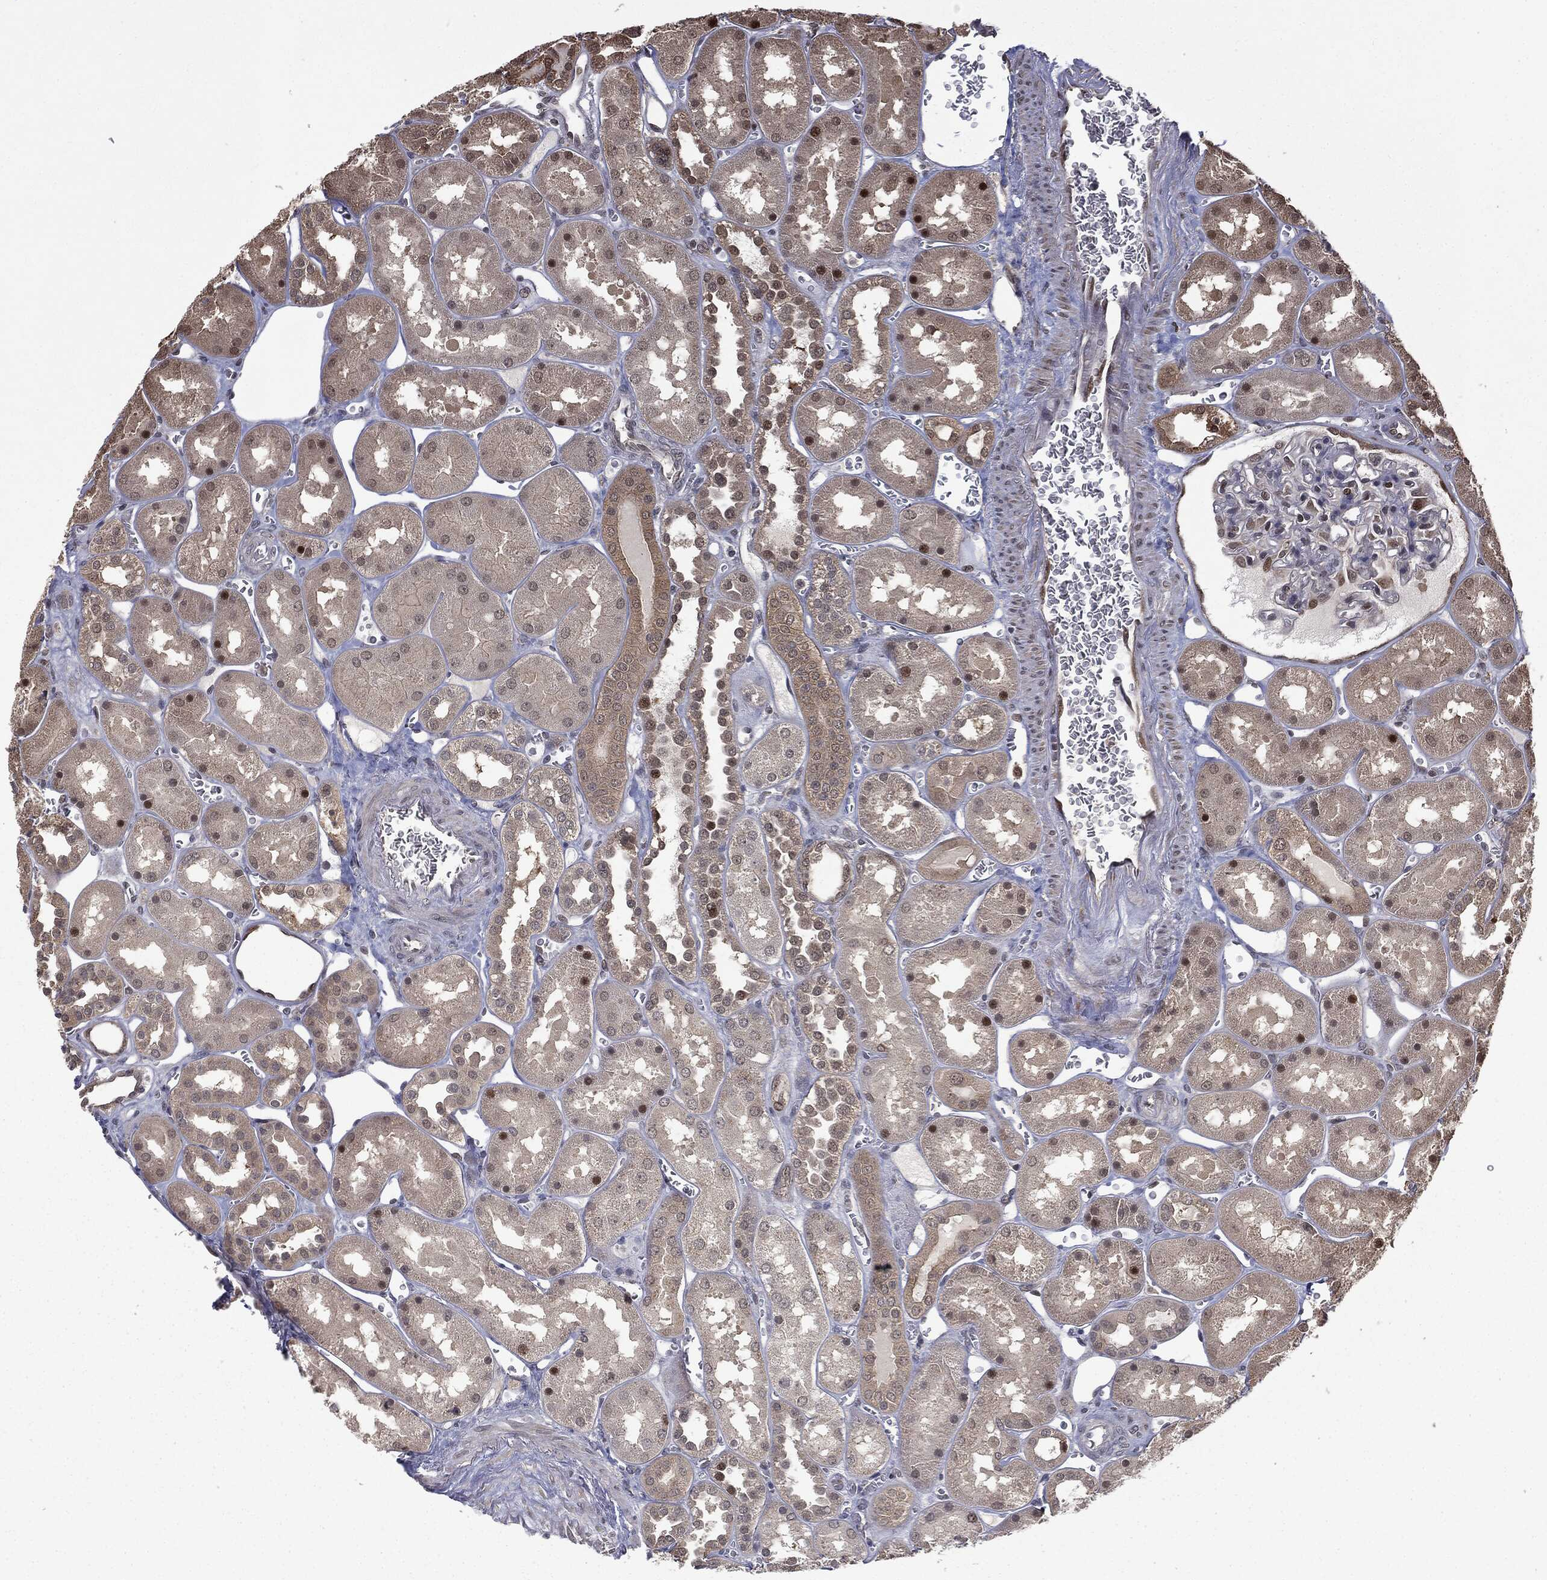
{"staining": {"intensity": "moderate", "quantity": "<25%", "location": "cytoplasmic/membranous,nuclear"}, "tissue": "kidney", "cell_type": "Cells in glomeruli", "image_type": "normal", "snomed": [{"axis": "morphology", "description": "Normal tissue, NOS"}, {"axis": "topography", "description": "Kidney"}], "caption": "Cells in glomeruli reveal low levels of moderate cytoplasmic/membranous,nuclear expression in approximately <25% of cells in normal kidney.", "gene": "ZNHIT6", "patient": {"sex": "male", "age": 73}}